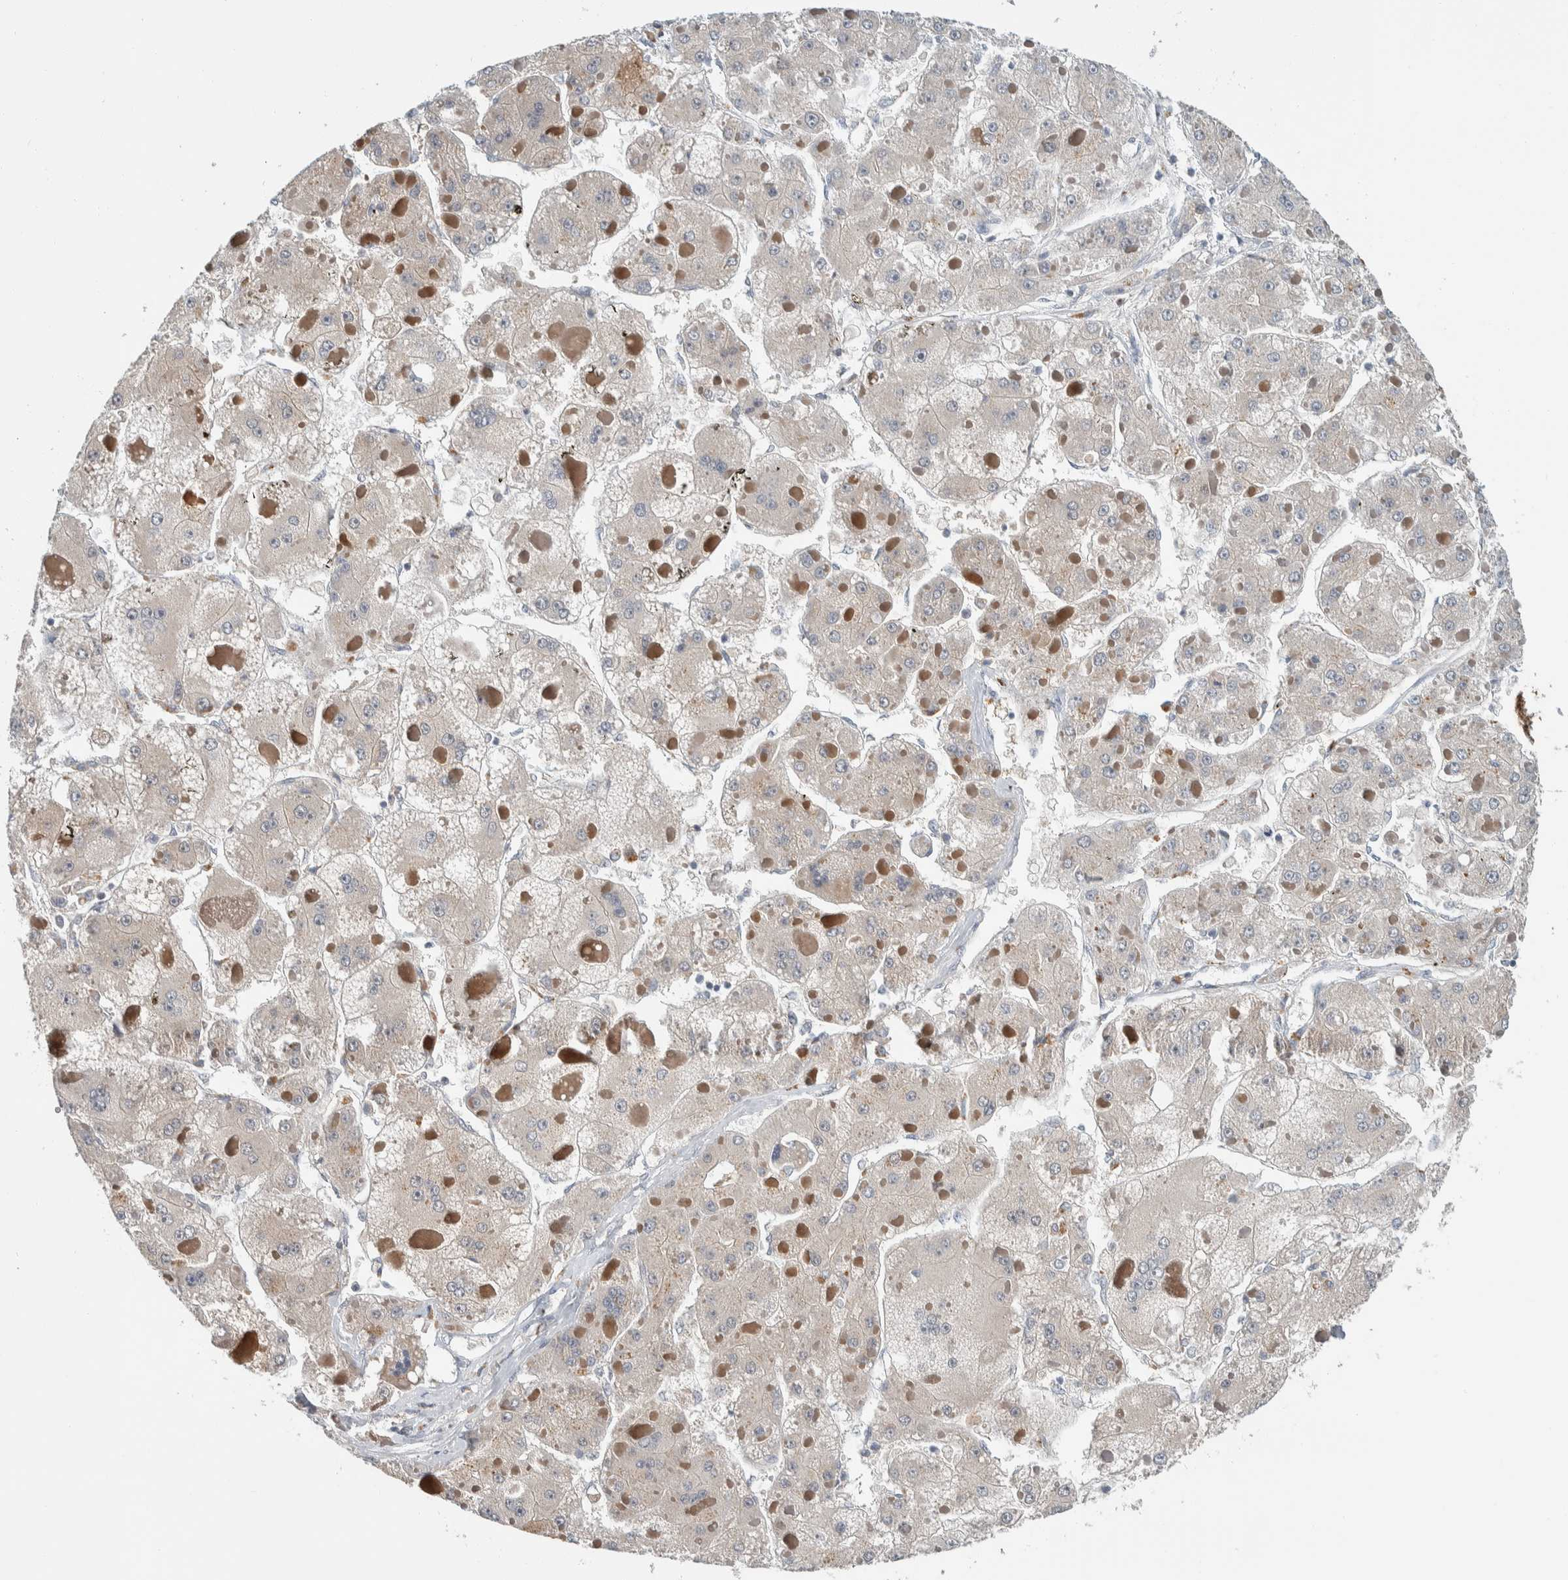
{"staining": {"intensity": "weak", "quantity": "<25%", "location": "cytoplasmic/membranous"}, "tissue": "liver cancer", "cell_type": "Tumor cells", "image_type": "cancer", "snomed": [{"axis": "morphology", "description": "Carcinoma, Hepatocellular, NOS"}, {"axis": "topography", "description": "Liver"}], "caption": "Immunohistochemical staining of liver cancer demonstrates no significant staining in tumor cells.", "gene": "SHPK", "patient": {"sex": "female", "age": 73}}